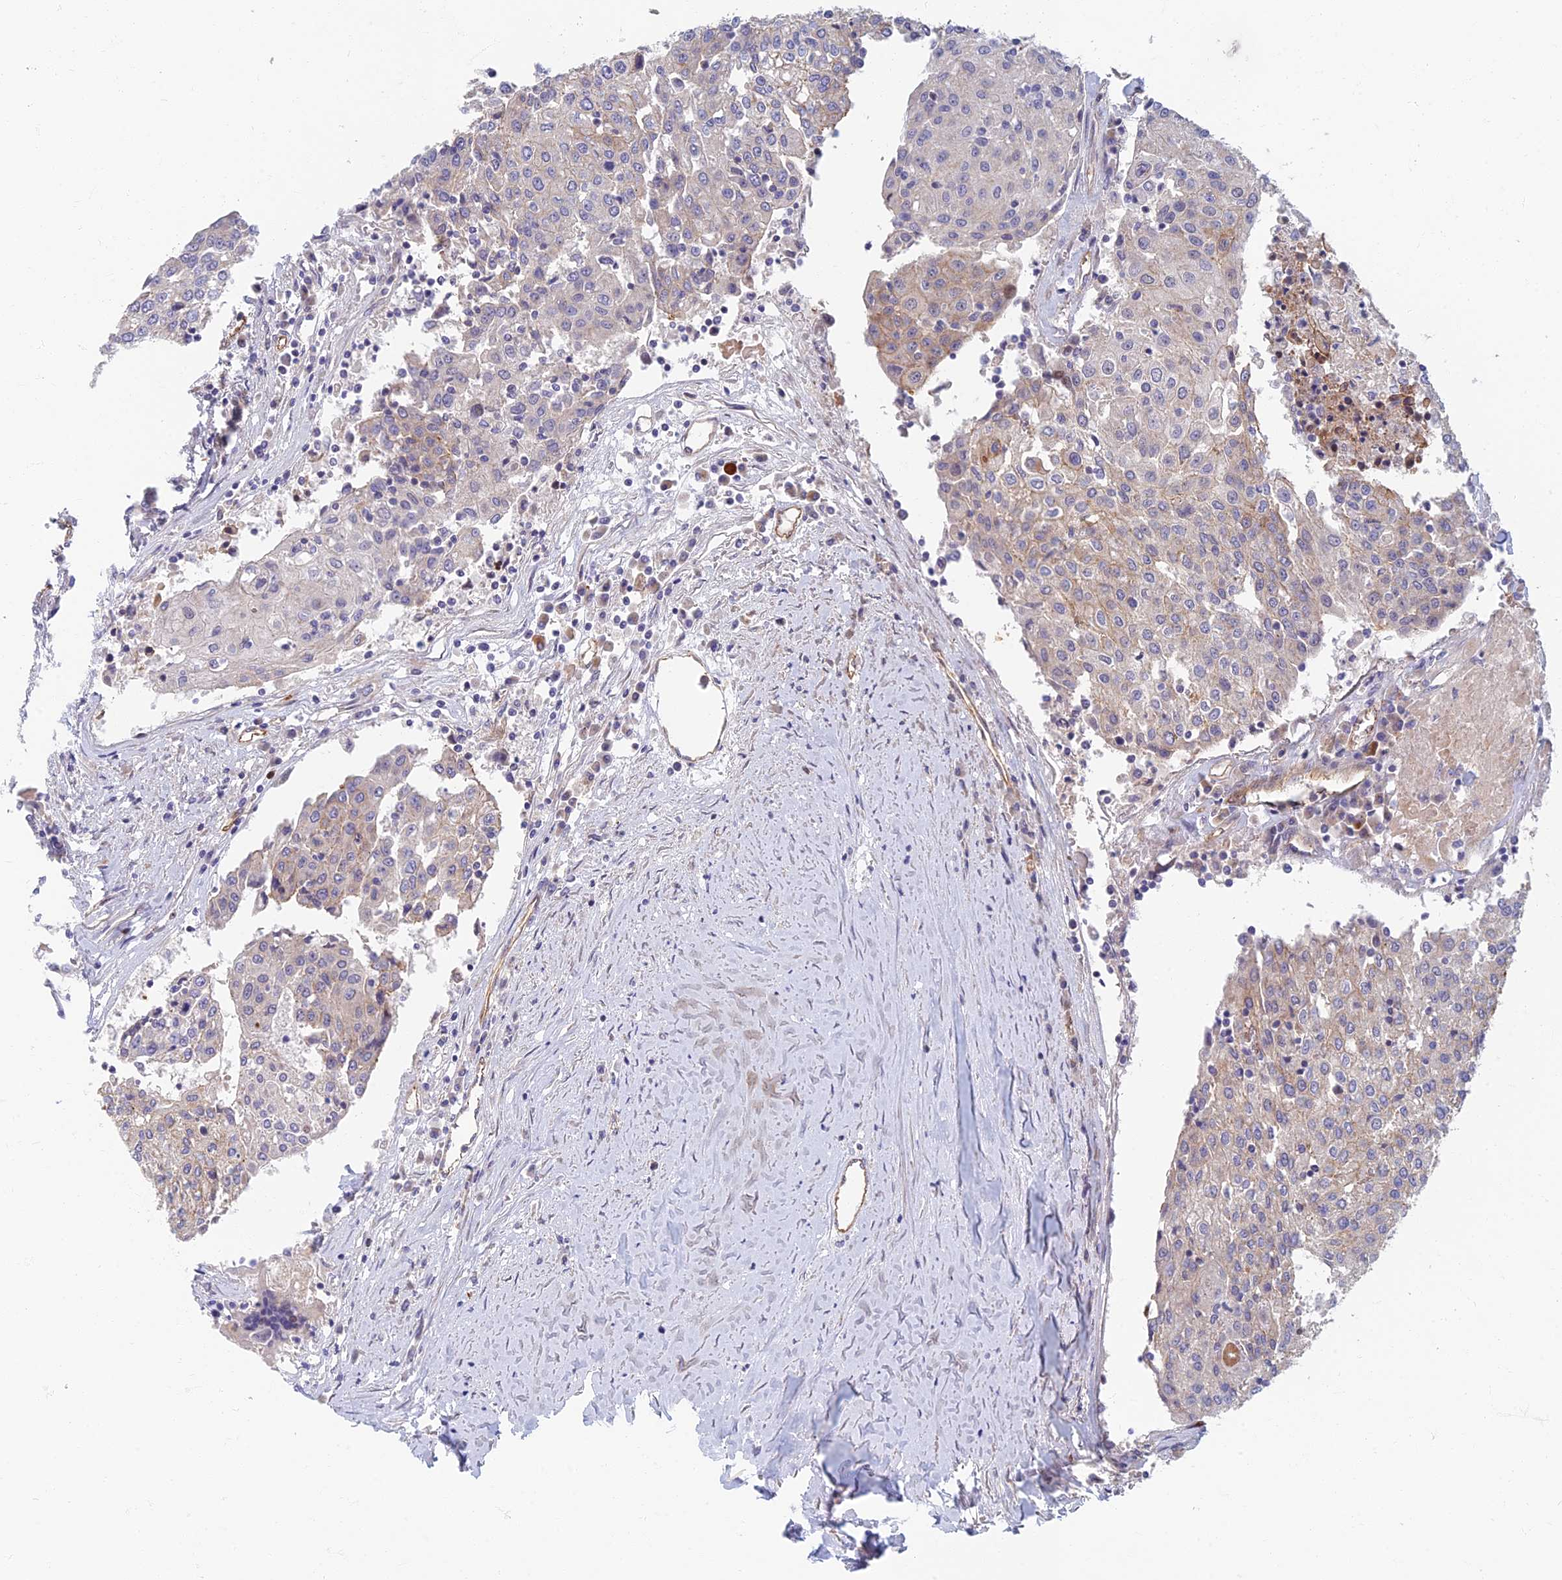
{"staining": {"intensity": "negative", "quantity": "none", "location": "none"}, "tissue": "urothelial cancer", "cell_type": "Tumor cells", "image_type": "cancer", "snomed": [{"axis": "morphology", "description": "Urothelial carcinoma, High grade"}, {"axis": "topography", "description": "Urinary bladder"}], "caption": "A photomicrograph of human high-grade urothelial carcinoma is negative for staining in tumor cells.", "gene": "RHBDL2", "patient": {"sex": "female", "age": 85}}